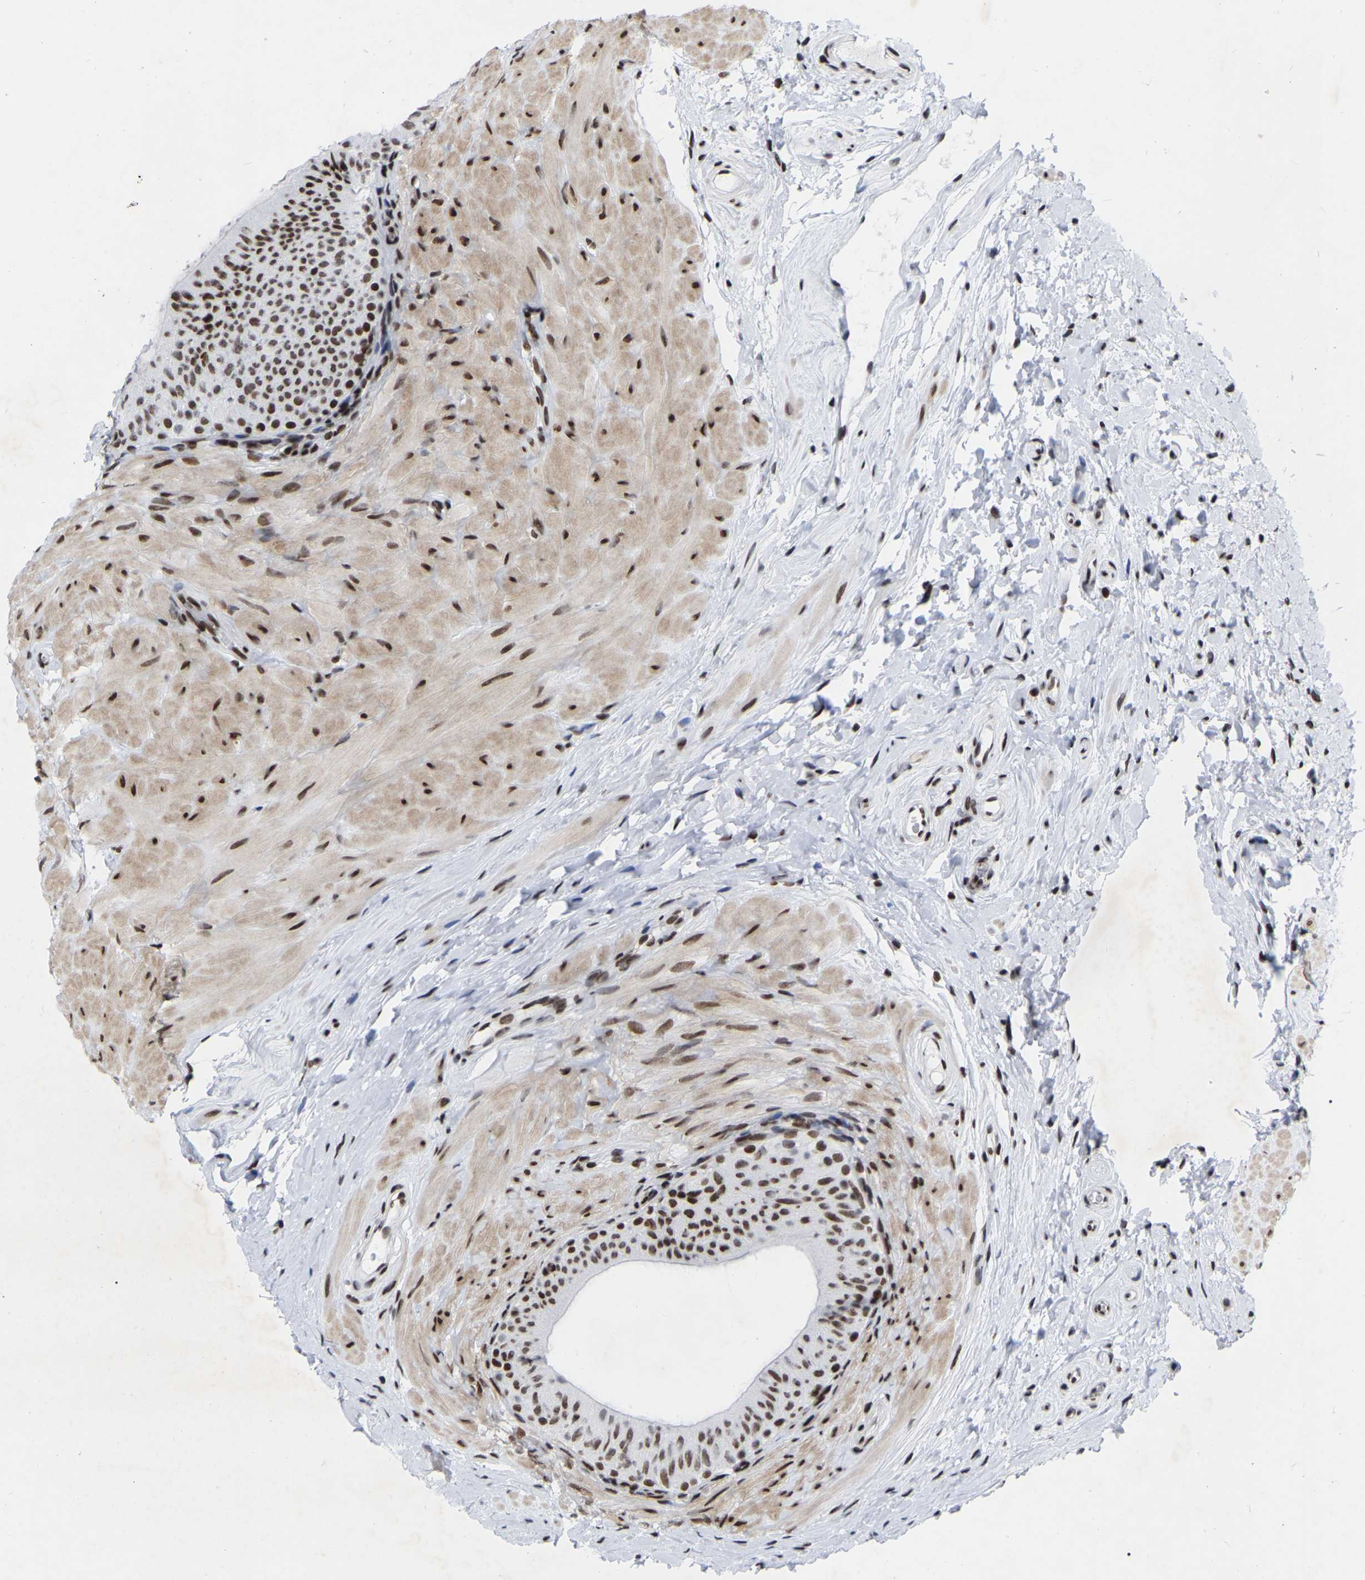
{"staining": {"intensity": "moderate", "quantity": ">75%", "location": "cytoplasmic/membranous"}, "tissue": "epididymis", "cell_type": "Glandular cells", "image_type": "normal", "snomed": [{"axis": "morphology", "description": "Normal tissue, NOS"}, {"axis": "topography", "description": "Epididymis"}], "caption": "A medium amount of moderate cytoplasmic/membranous staining is identified in approximately >75% of glandular cells in unremarkable epididymis. Using DAB (3,3'-diaminobenzidine) (brown) and hematoxylin (blue) stains, captured at high magnification using brightfield microscopy.", "gene": "PRCC", "patient": {"sex": "male", "age": 34}}